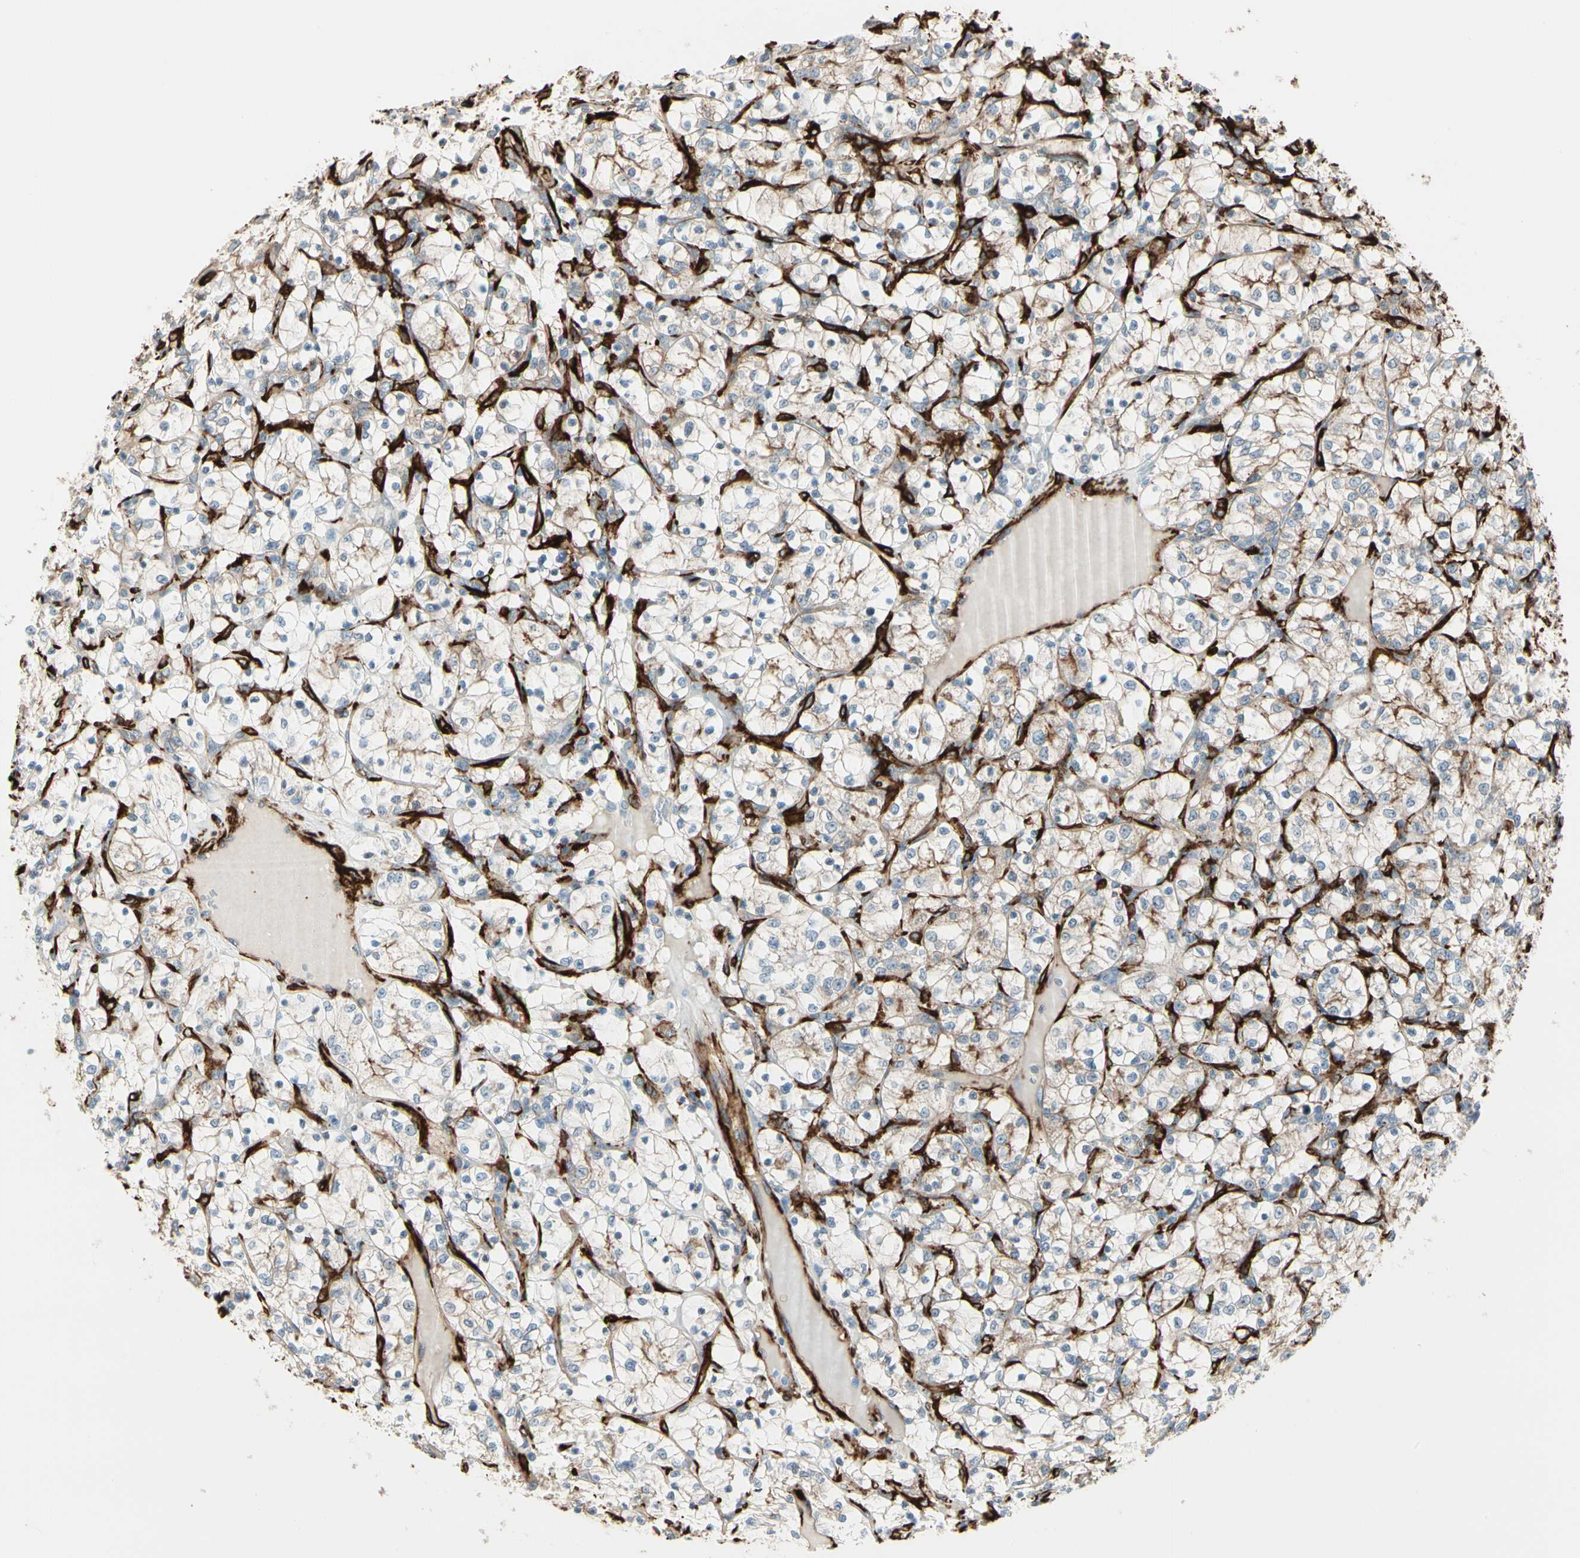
{"staining": {"intensity": "weak", "quantity": "25%-75%", "location": "cytoplasmic/membranous"}, "tissue": "renal cancer", "cell_type": "Tumor cells", "image_type": "cancer", "snomed": [{"axis": "morphology", "description": "Adenocarcinoma, NOS"}, {"axis": "topography", "description": "Kidney"}], "caption": "Renal cancer stained for a protein (brown) demonstrates weak cytoplasmic/membranous positive positivity in about 25%-75% of tumor cells.", "gene": "CALD1", "patient": {"sex": "female", "age": 69}}